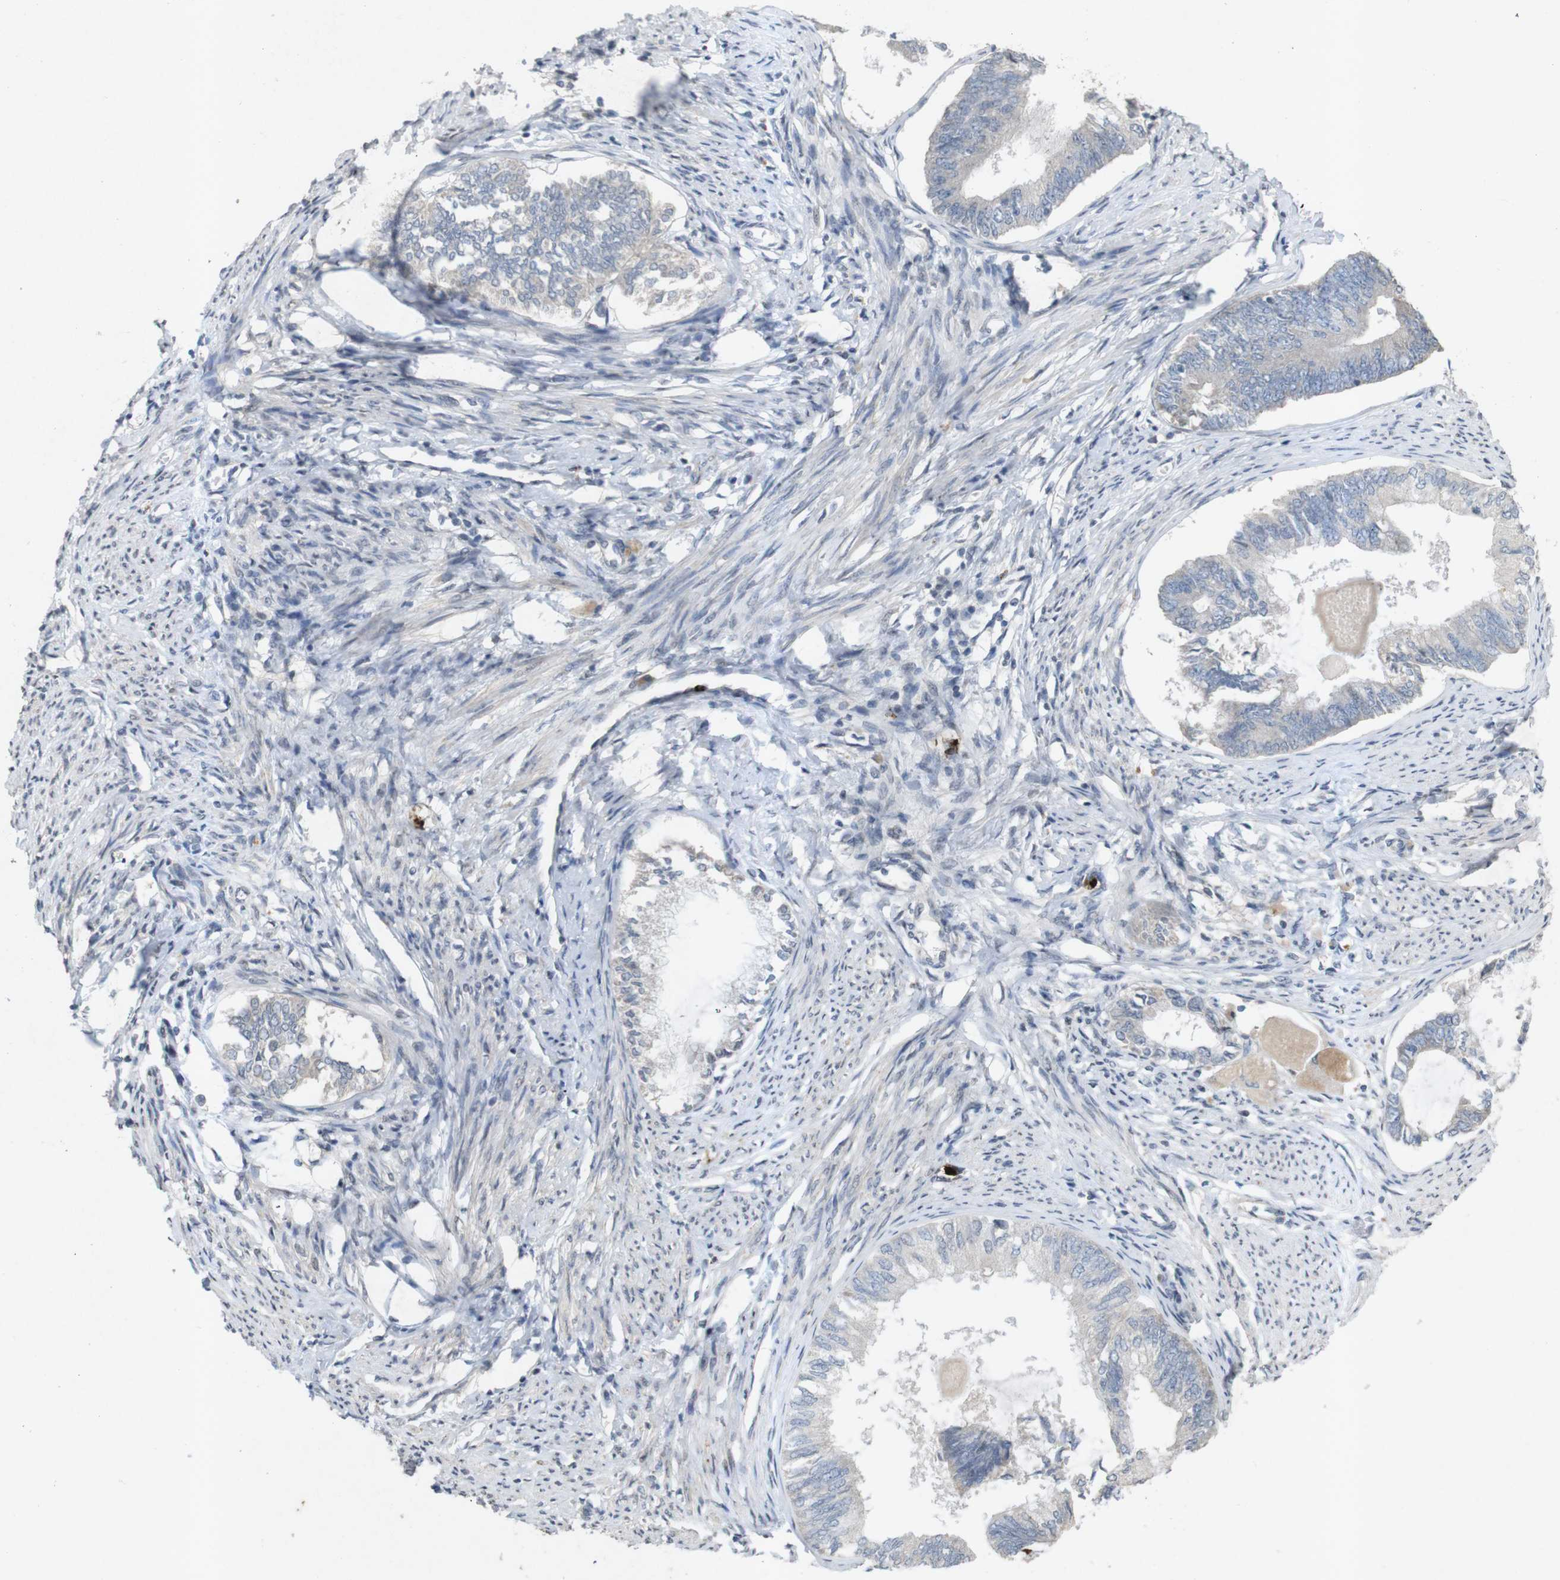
{"staining": {"intensity": "negative", "quantity": "none", "location": "none"}, "tissue": "endometrial cancer", "cell_type": "Tumor cells", "image_type": "cancer", "snomed": [{"axis": "morphology", "description": "Adenocarcinoma, NOS"}, {"axis": "topography", "description": "Endometrium"}], "caption": "DAB (3,3'-diaminobenzidine) immunohistochemical staining of endometrial cancer exhibits no significant staining in tumor cells.", "gene": "TSPAN14", "patient": {"sex": "female", "age": 86}}